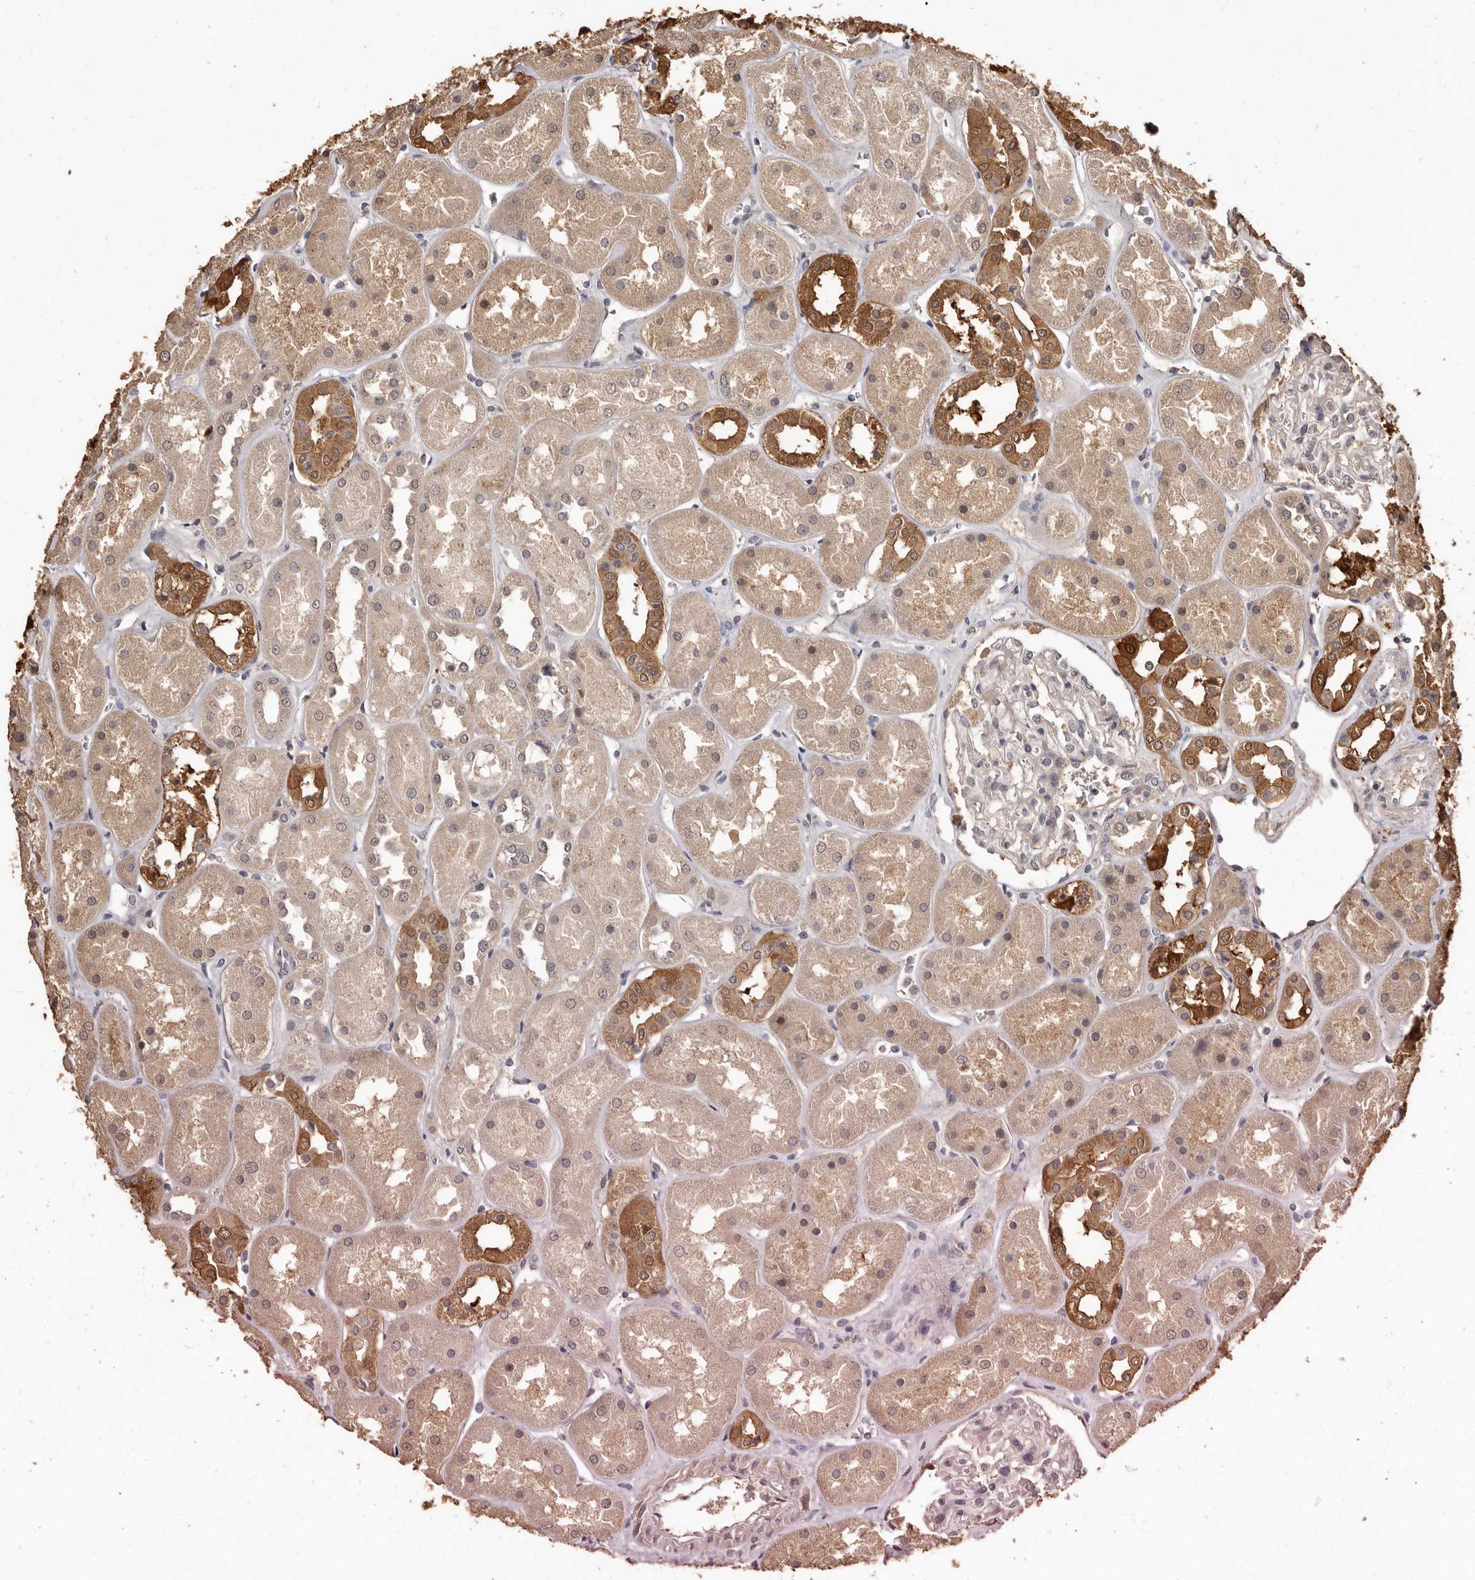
{"staining": {"intensity": "negative", "quantity": "none", "location": "none"}, "tissue": "kidney", "cell_type": "Cells in glomeruli", "image_type": "normal", "snomed": [{"axis": "morphology", "description": "Normal tissue, NOS"}, {"axis": "topography", "description": "Kidney"}], "caption": "Cells in glomeruli are negative for brown protein staining in normal kidney. Nuclei are stained in blue.", "gene": "INAVA", "patient": {"sex": "male", "age": 70}}